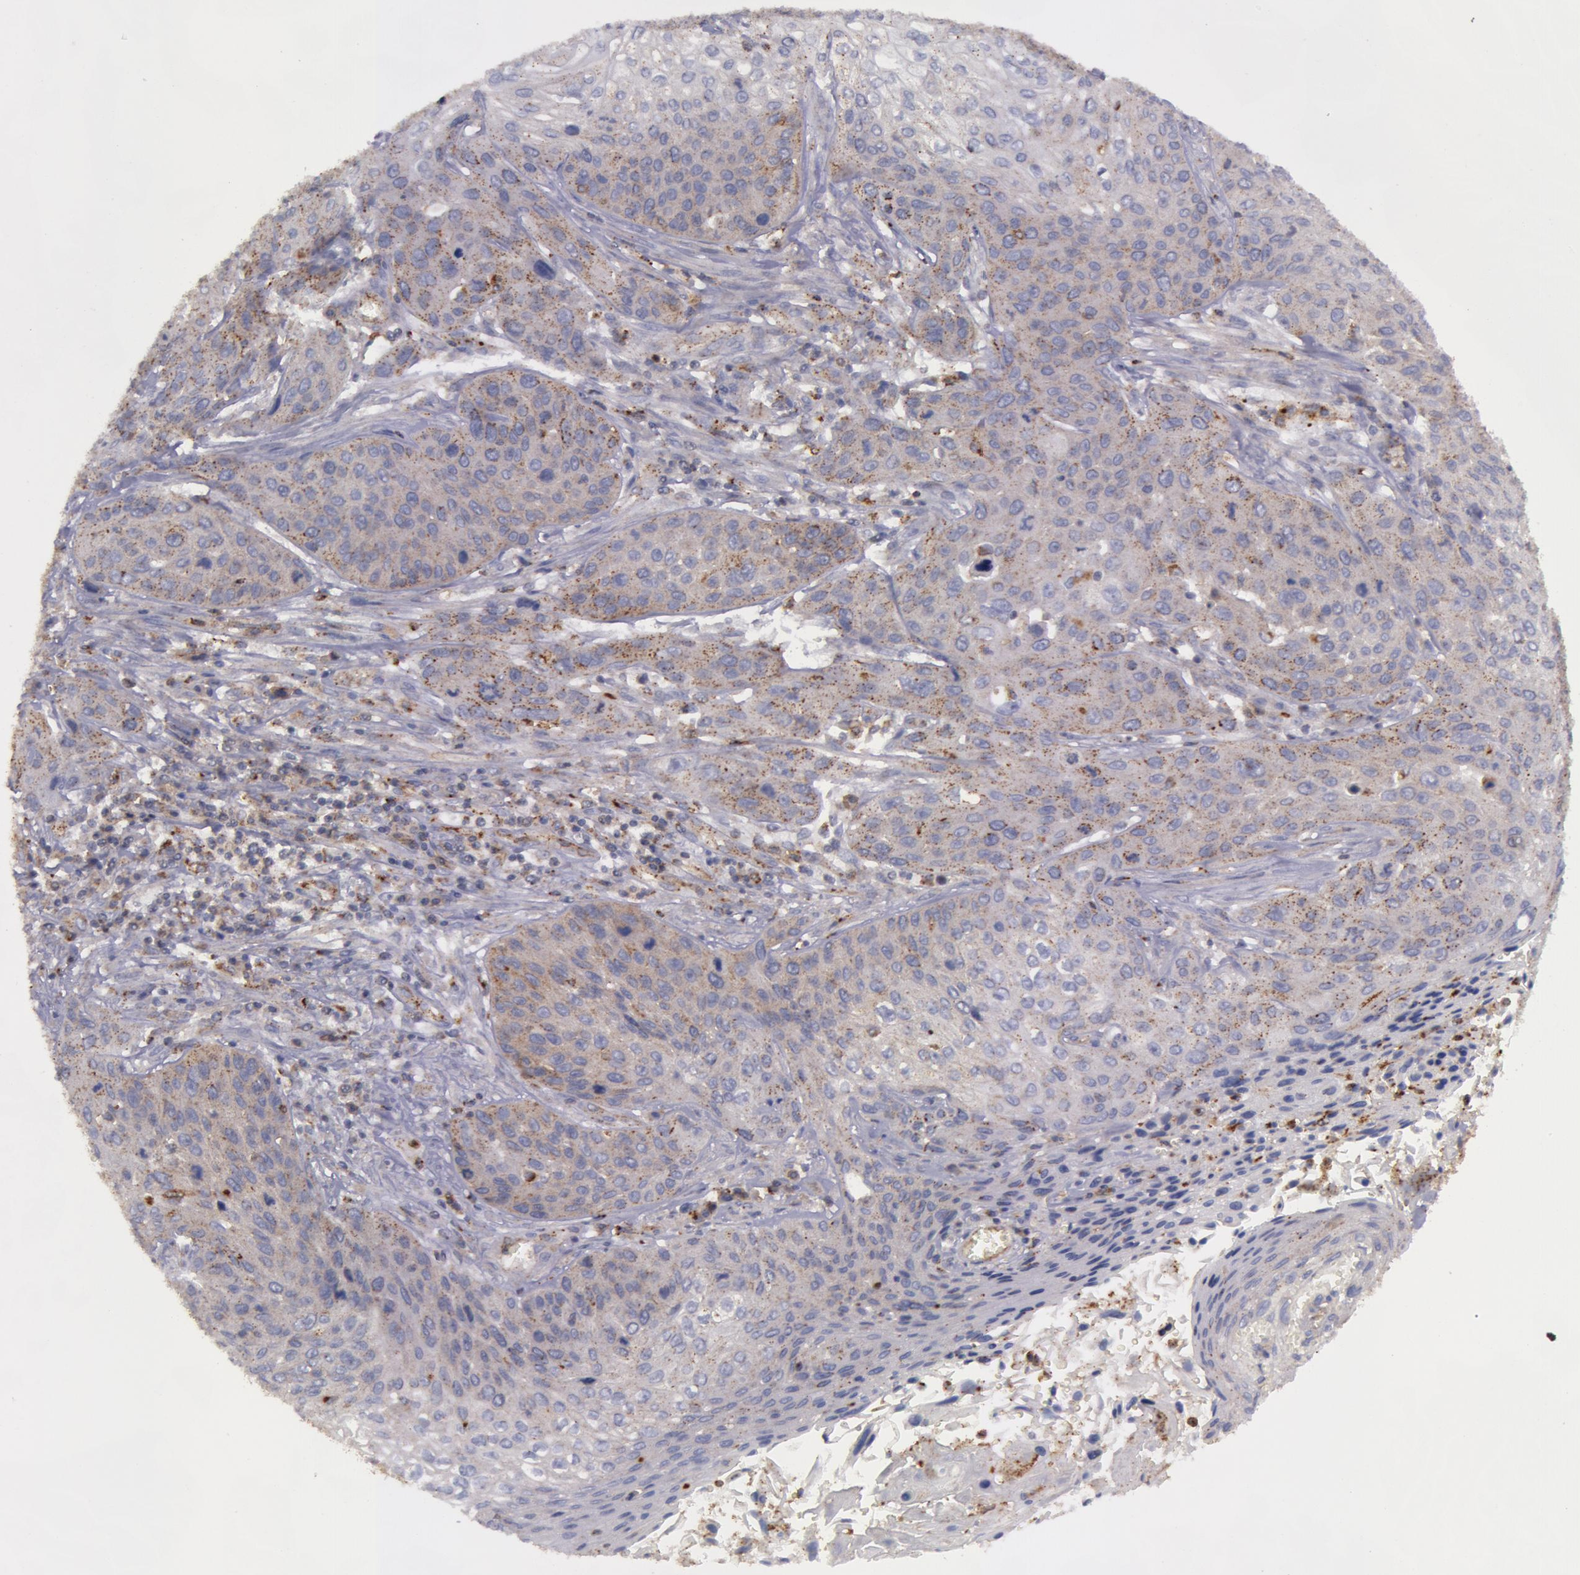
{"staining": {"intensity": "weak", "quantity": "25%-75%", "location": "cytoplasmic/membranous"}, "tissue": "cervical cancer", "cell_type": "Tumor cells", "image_type": "cancer", "snomed": [{"axis": "morphology", "description": "Squamous cell carcinoma, NOS"}, {"axis": "topography", "description": "Cervix"}], "caption": "Cervical cancer (squamous cell carcinoma) was stained to show a protein in brown. There is low levels of weak cytoplasmic/membranous expression in approximately 25%-75% of tumor cells. (Stains: DAB (3,3'-diaminobenzidine) in brown, nuclei in blue, Microscopy: brightfield microscopy at high magnification).", "gene": "FLOT2", "patient": {"sex": "female", "age": 32}}